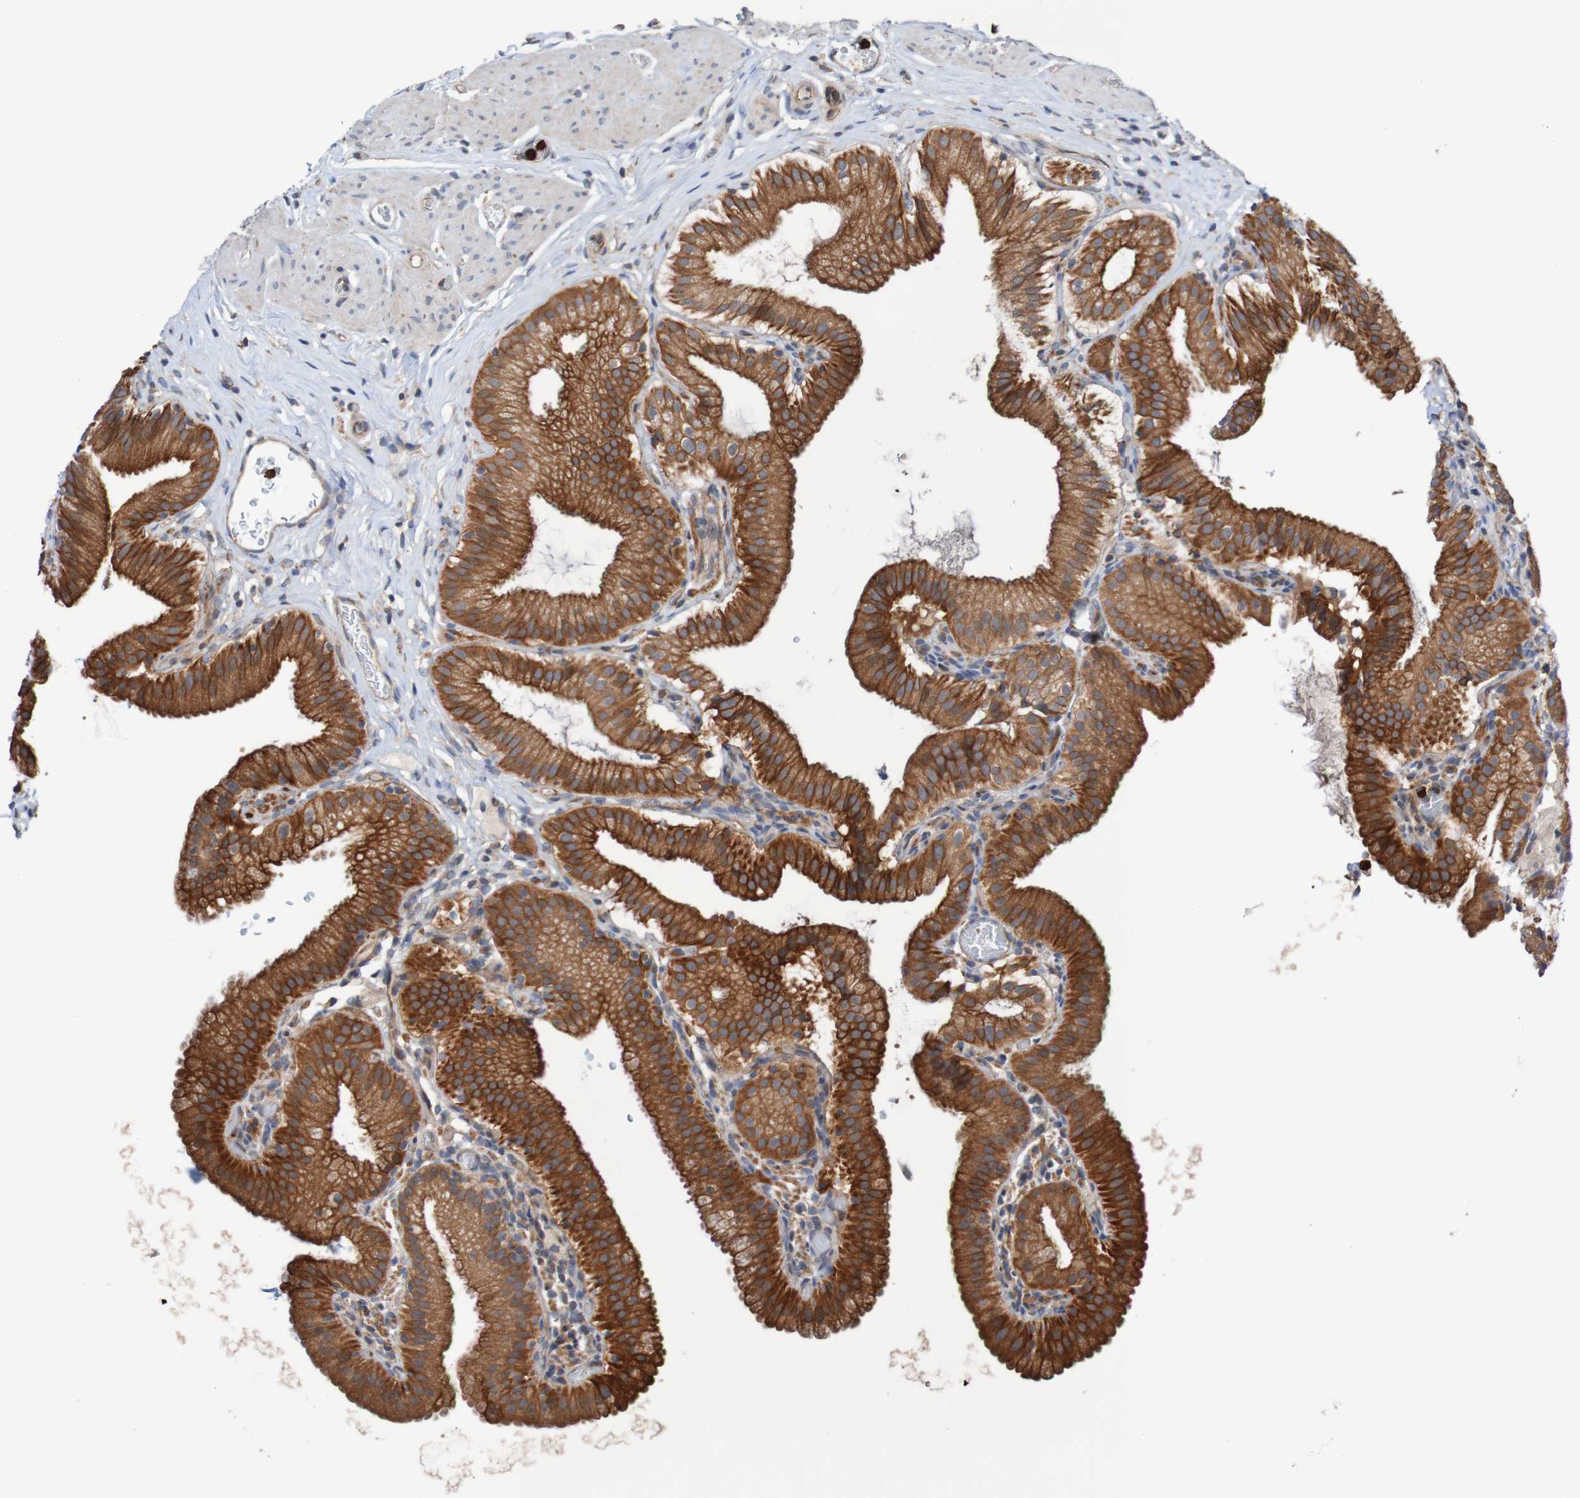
{"staining": {"intensity": "strong", "quantity": ">75%", "location": "cytoplasmic/membranous"}, "tissue": "gallbladder", "cell_type": "Glandular cells", "image_type": "normal", "snomed": [{"axis": "morphology", "description": "Normal tissue, NOS"}, {"axis": "topography", "description": "Gallbladder"}], "caption": "A micrograph of gallbladder stained for a protein shows strong cytoplasmic/membranous brown staining in glandular cells. (Stains: DAB (3,3'-diaminobenzidine) in brown, nuclei in blue, Microscopy: brightfield microscopy at high magnification).", "gene": "ST8SIA6", "patient": {"sex": "male", "age": 54}}